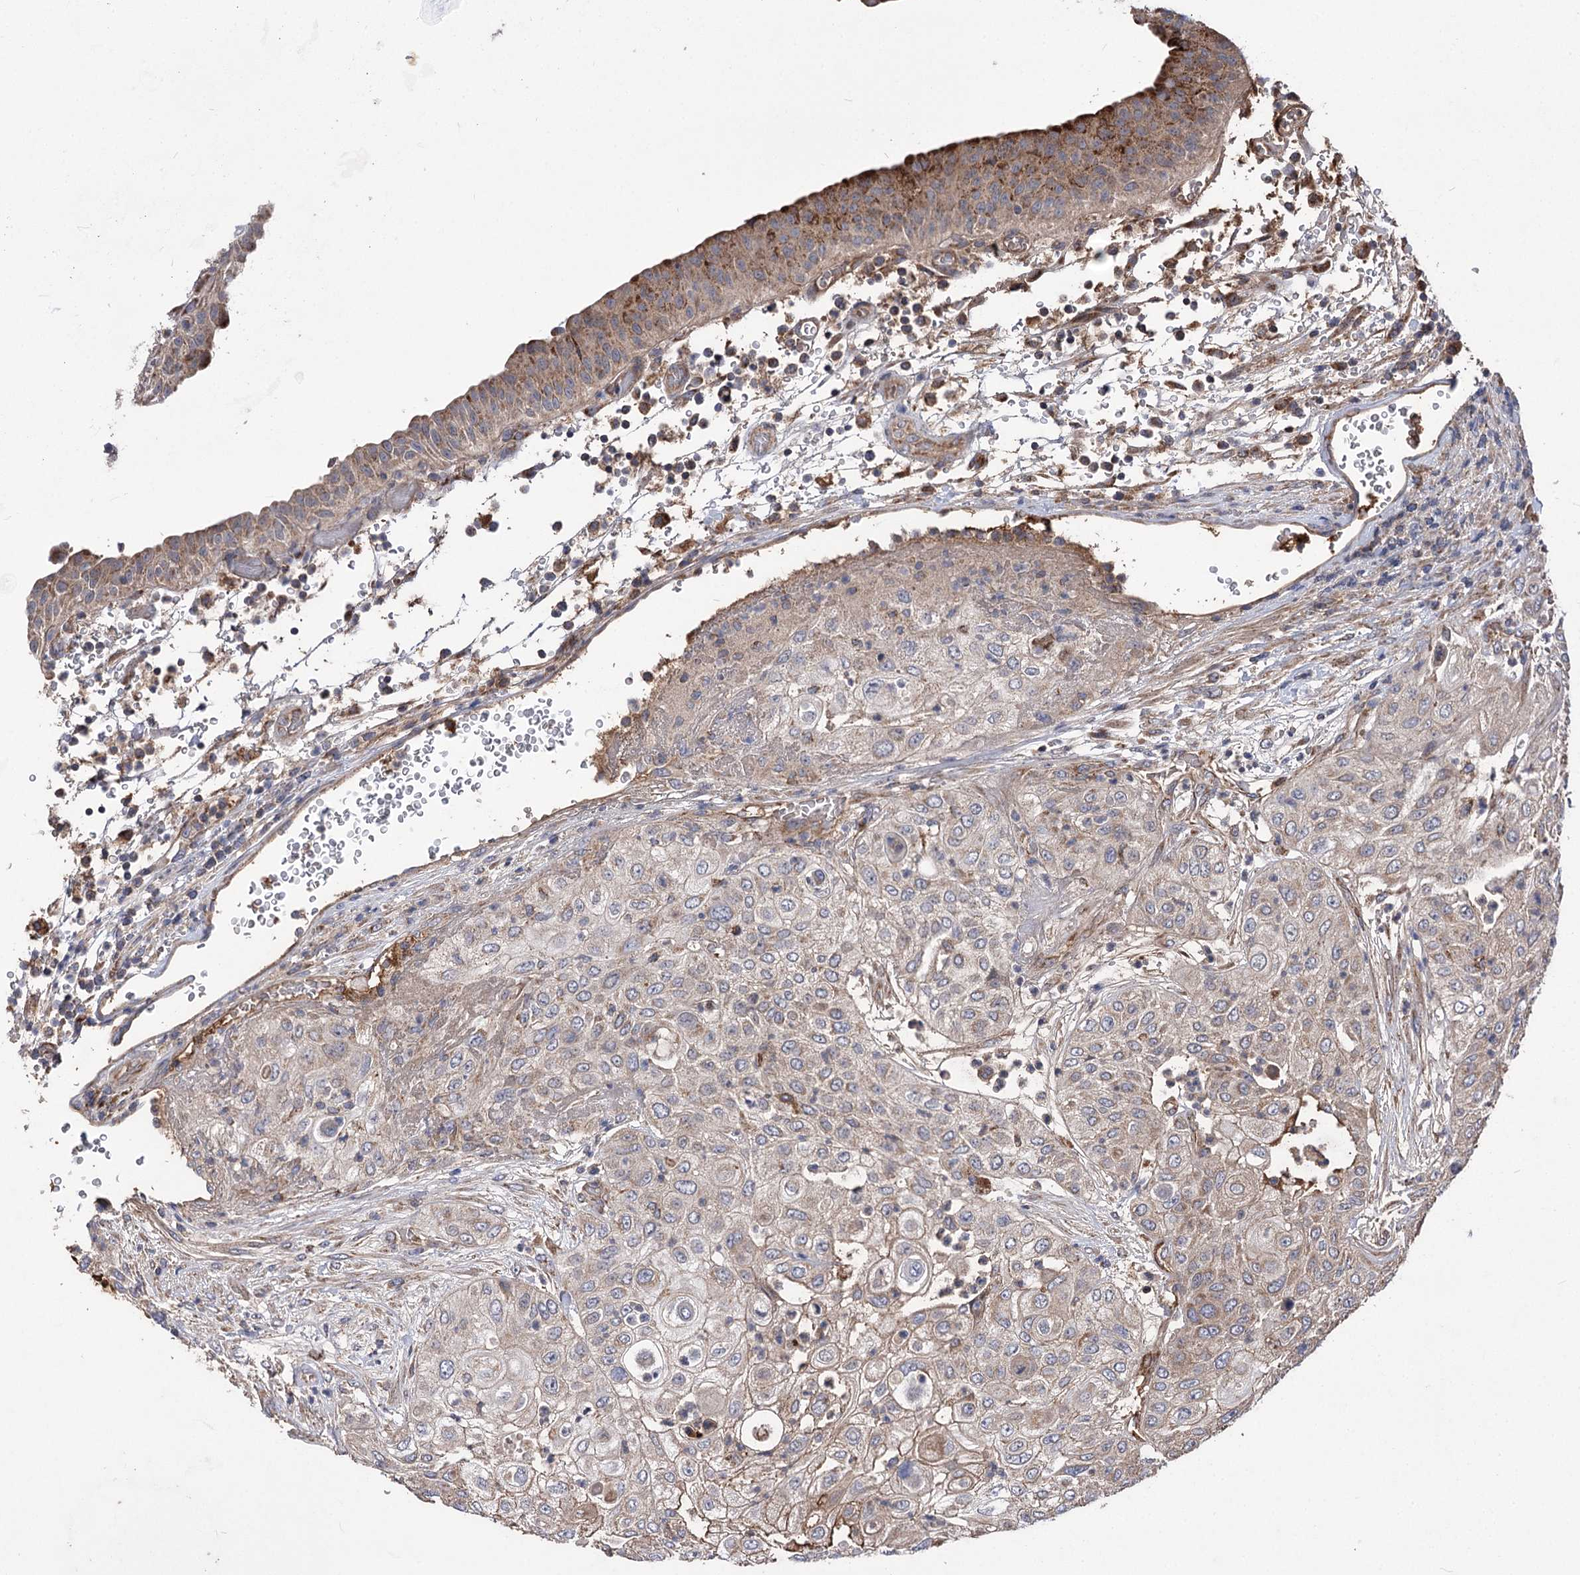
{"staining": {"intensity": "weak", "quantity": "25%-75%", "location": "cytoplasmic/membranous"}, "tissue": "urothelial cancer", "cell_type": "Tumor cells", "image_type": "cancer", "snomed": [{"axis": "morphology", "description": "Urothelial carcinoma, High grade"}, {"axis": "topography", "description": "Urinary bladder"}], "caption": "Protein staining of urothelial cancer tissue demonstrates weak cytoplasmic/membranous positivity in approximately 25%-75% of tumor cells.", "gene": "RASSF3", "patient": {"sex": "female", "age": 79}}